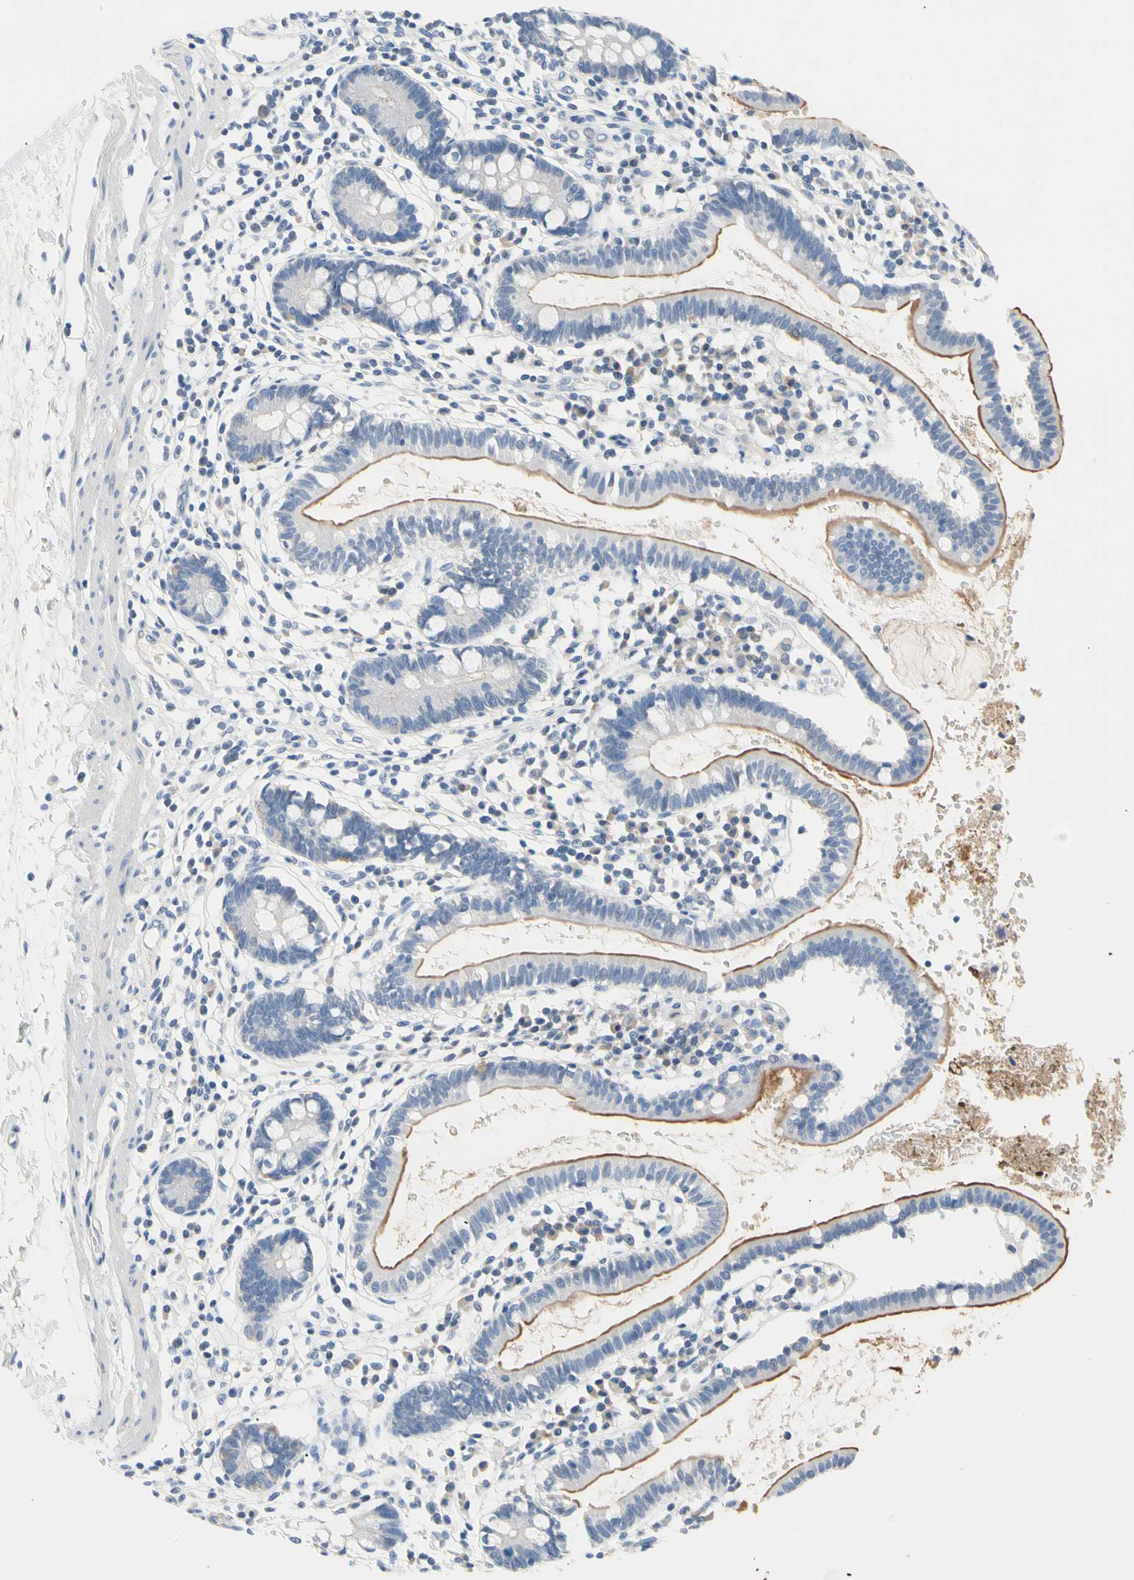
{"staining": {"intensity": "moderate", "quantity": "25%-75%", "location": "cytoplasmic/membranous"}, "tissue": "small intestine", "cell_type": "Glandular cells", "image_type": "normal", "snomed": [{"axis": "morphology", "description": "Normal tissue, NOS"}, {"axis": "topography", "description": "Small intestine"}], "caption": "This micrograph displays immunohistochemistry staining of normal small intestine, with medium moderate cytoplasmic/membranous expression in approximately 25%-75% of glandular cells.", "gene": "MARK1", "patient": {"sex": "female", "age": 37}}